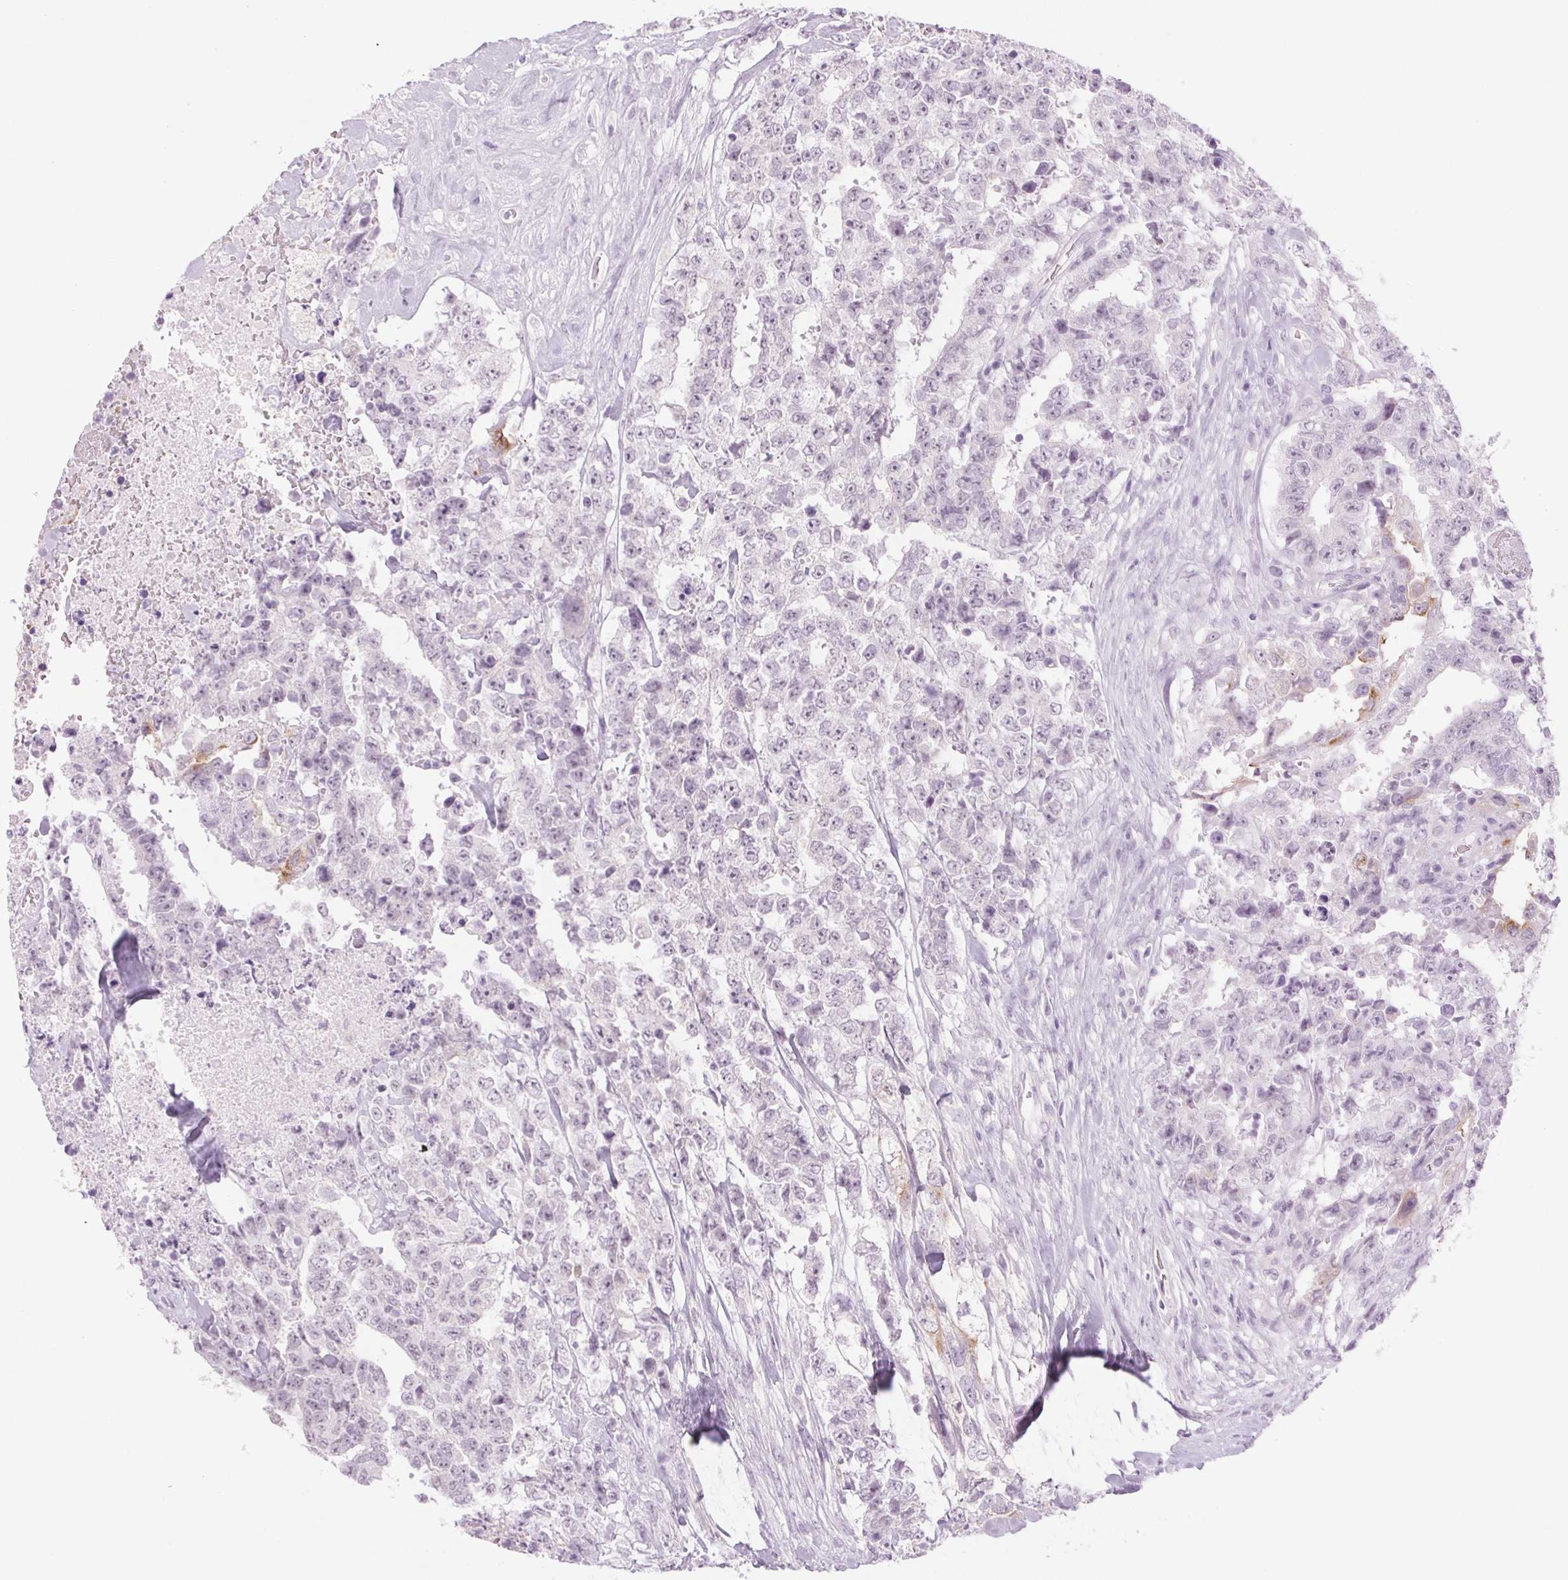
{"staining": {"intensity": "weak", "quantity": "<25%", "location": "cytoplasmic/membranous"}, "tissue": "testis cancer", "cell_type": "Tumor cells", "image_type": "cancer", "snomed": [{"axis": "morphology", "description": "Carcinoma, Embryonal, NOS"}, {"axis": "topography", "description": "Testis"}], "caption": "There is no significant expression in tumor cells of testis embryonal carcinoma.", "gene": "SLC6A19", "patient": {"sex": "male", "age": 24}}